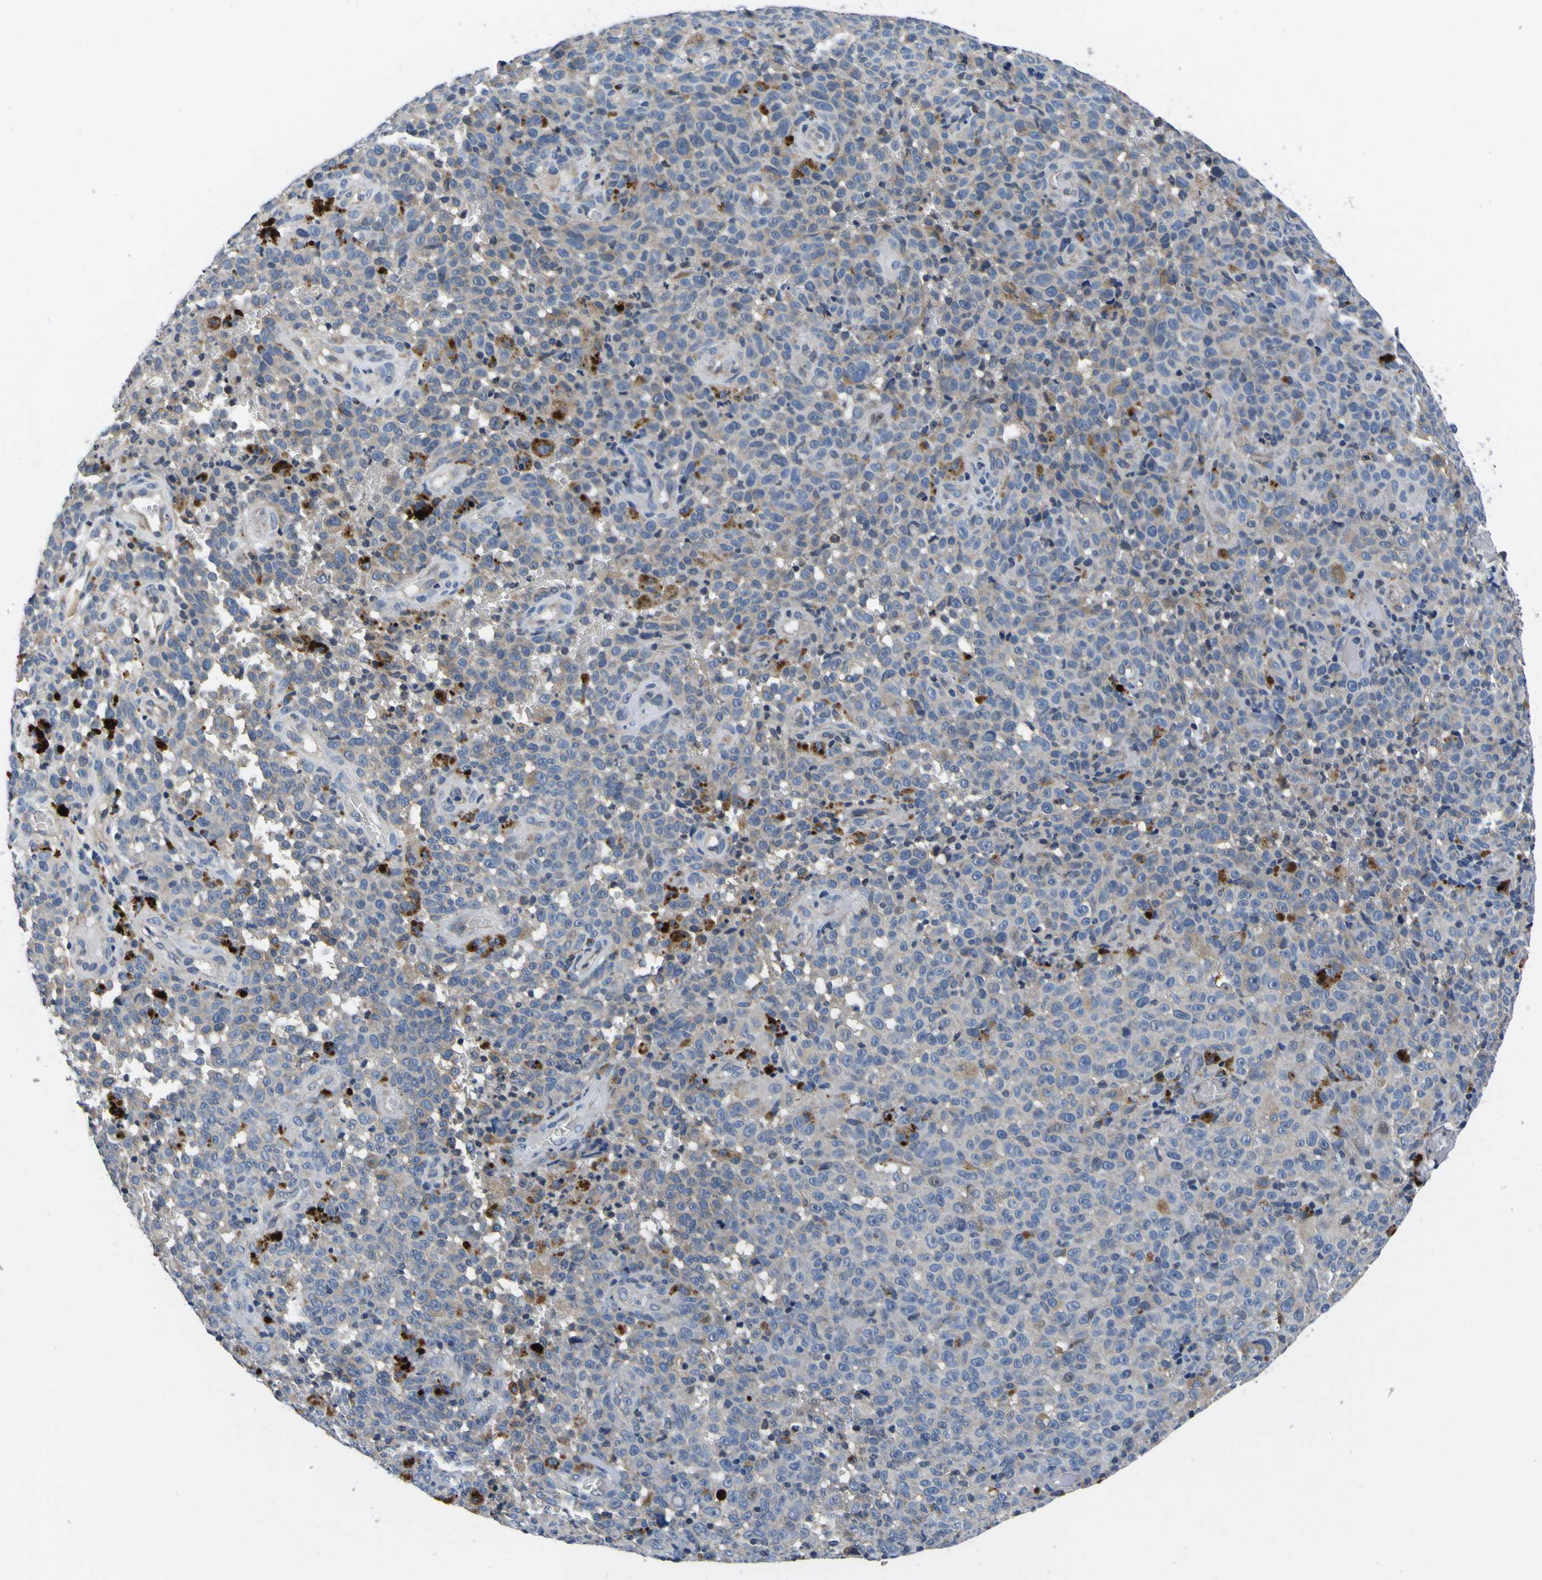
{"staining": {"intensity": "negative", "quantity": "none", "location": "none"}, "tissue": "melanoma", "cell_type": "Tumor cells", "image_type": "cancer", "snomed": [{"axis": "morphology", "description": "Malignant melanoma, NOS"}, {"axis": "topography", "description": "Skin"}], "caption": "This is an IHC micrograph of malignant melanoma. There is no positivity in tumor cells.", "gene": "EPHB4", "patient": {"sex": "female", "age": 82}}